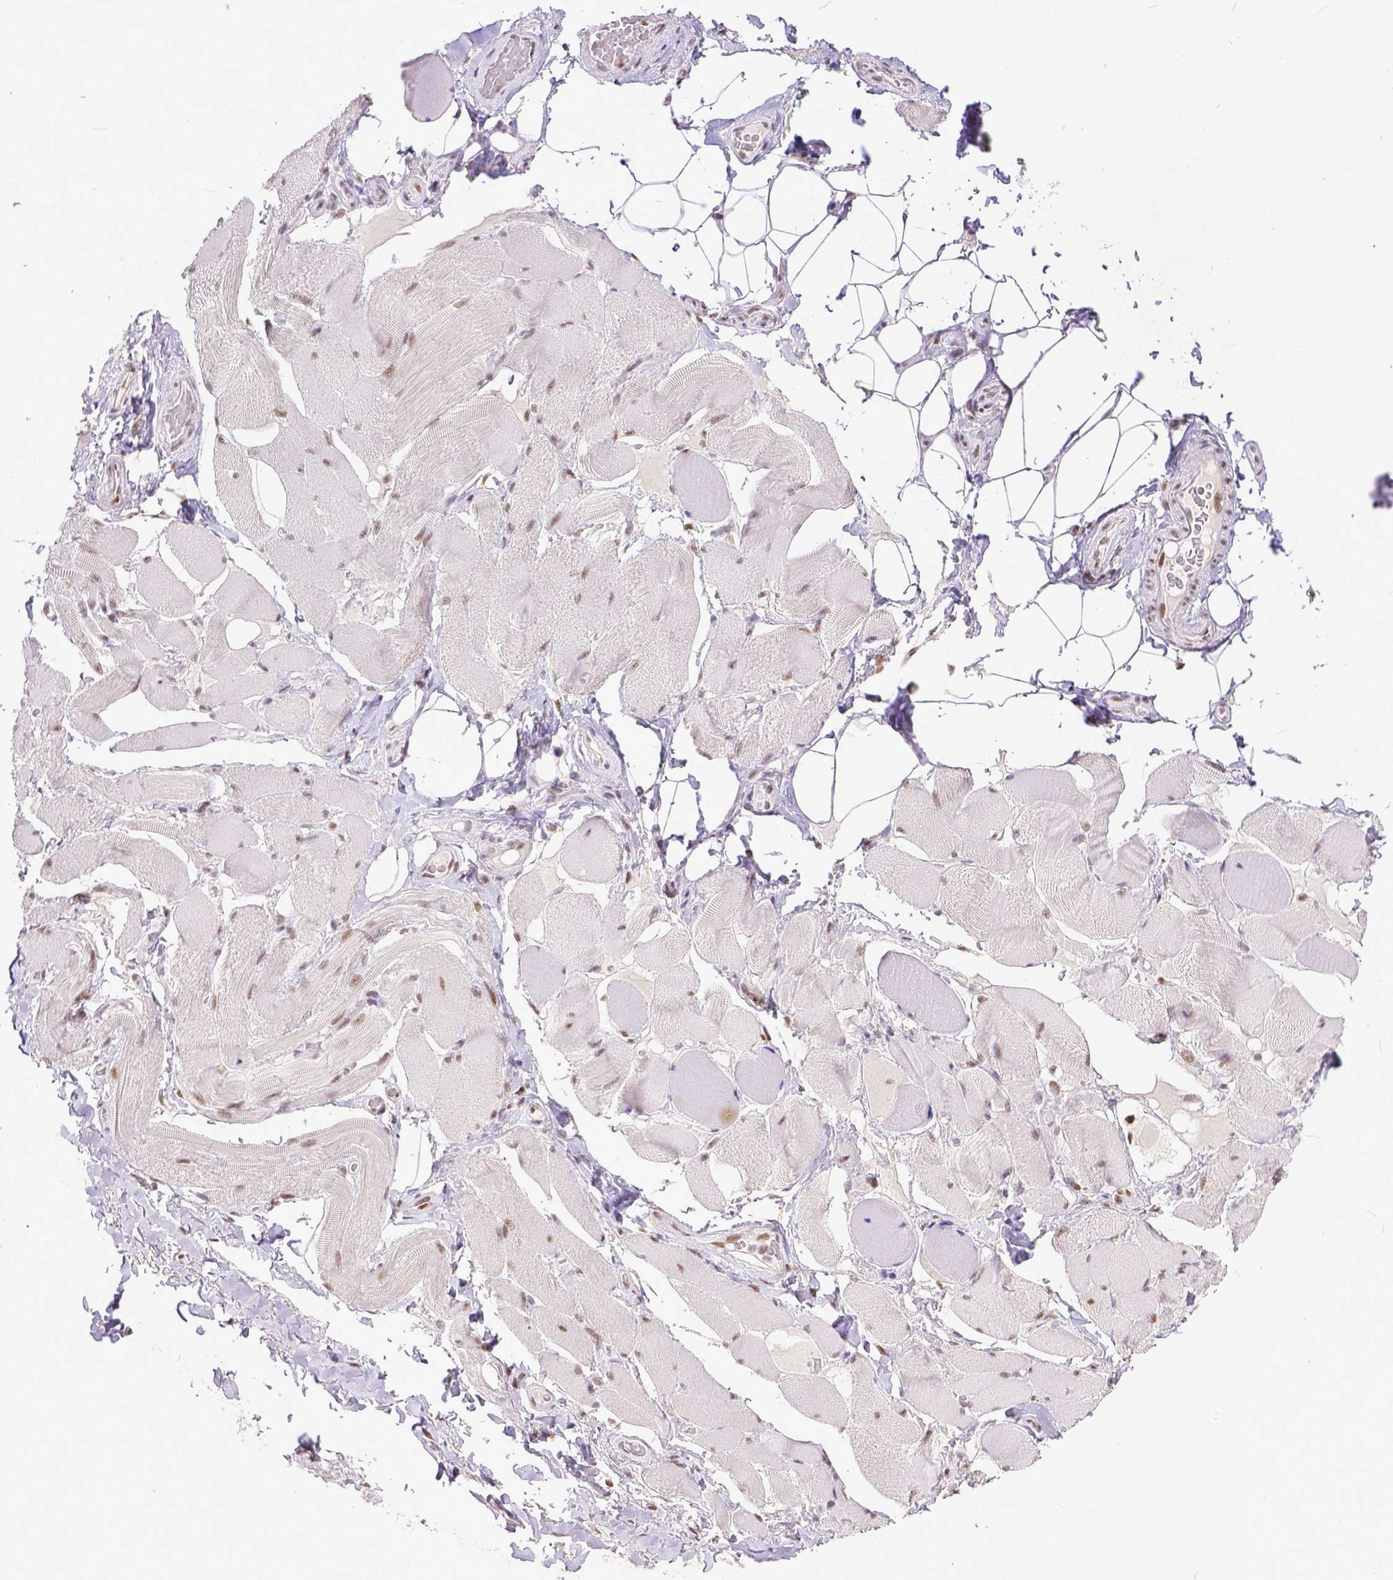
{"staining": {"intensity": "moderate", "quantity": ">75%", "location": "nuclear"}, "tissue": "skeletal muscle", "cell_type": "Myocytes", "image_type": "normal", "snomed": [{"axis": "morphology", "description": "Normal tissue, NOS"}, {"axis": "topography", "description": "Skeletal muscle"}, {"axis": "topography", "description": "Anal"}, {"axis": "topography", "description": "Peripheral nerve tissue"}], "caption": "Human skeletal muscle stained with a brown dye shows moderate nuclear positive staining in about >75% of myocytes.", "gene": "ERCC1", "patient": {"sex": "male", "age": 53}}